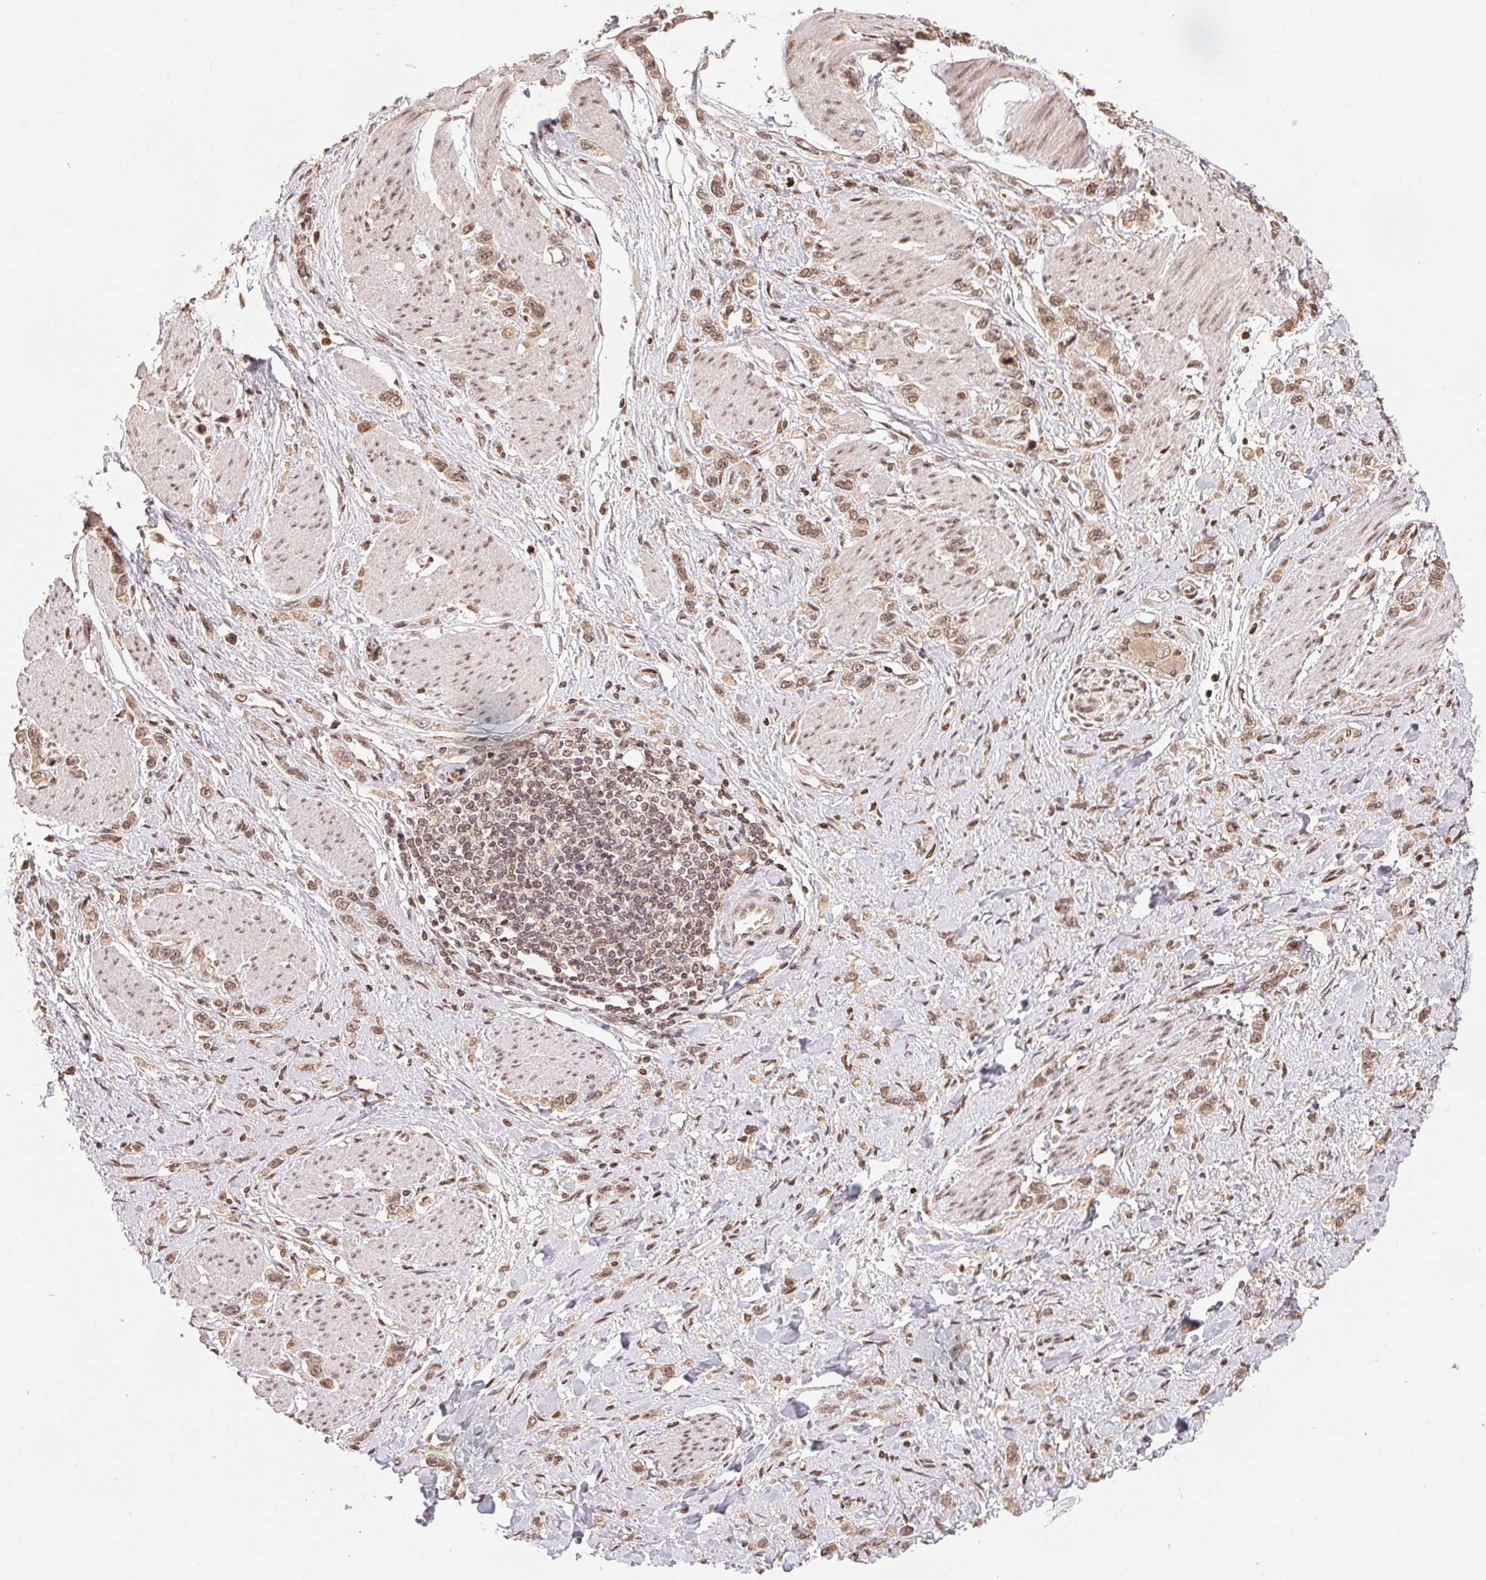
{"staining": {"intensity": "moderate", "quantity": ">75%", "location": "nuclear"}, "tissue": "stomach cancer", "cell_type": "Tumor cells", "image_type": "cancer", "snomed": [{"axis": "morphology", "description": "Adenocarcinoma, NOS"}, {"axis": "topography", "description": "Stomach"}], "caption": "Immunohistochemistry (IHC) histopathology image of human stomach cancer (adenocarcinoma) stained for a protein (brown), which shows medium levels of moderate nuclear expression in about >75% of tumor cells.", "gene": "MAPKAPK2", "patient": {"sex": "female", "age": 65}}